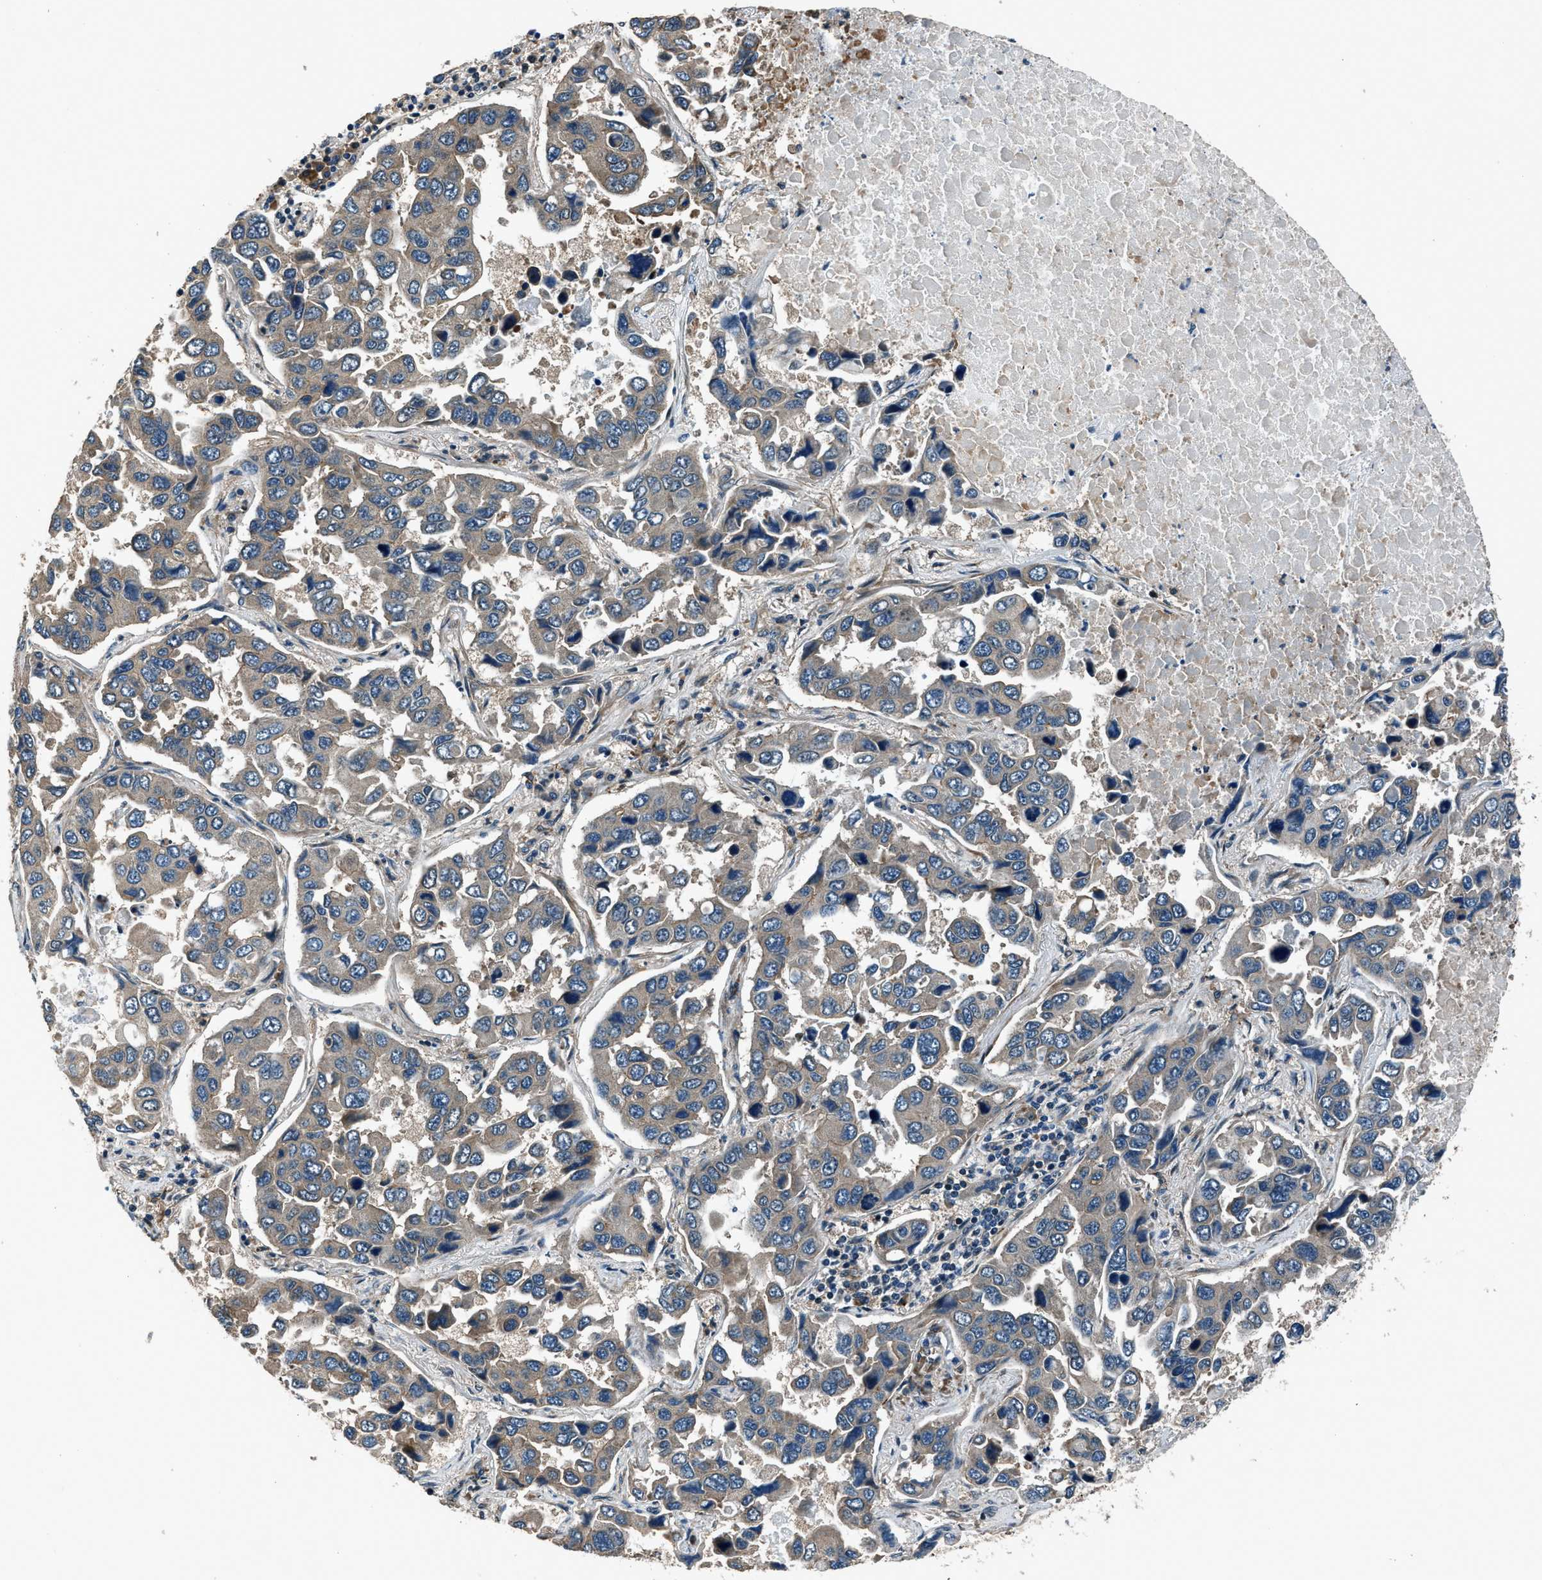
{"staining": {"intensity": "weak", "quantity": "<25%", "location": "cytoplasmic/membranous"}, "tissue": "lung cancer", "cell_type": "Tumor cells", "image_type": "cancer", "snomed": [{"axis": "morphology", "description": "Adenocarcinoma, NOS"}, {"axis": "topography", "description": "Lung"}], "caption": "DAB immunohistochemical staining of human lung adenocarcinoma displays no significant expression in tumor cells.", "gene": "ARHGEF11", "patient": {"sex": "male", "age": 64}}